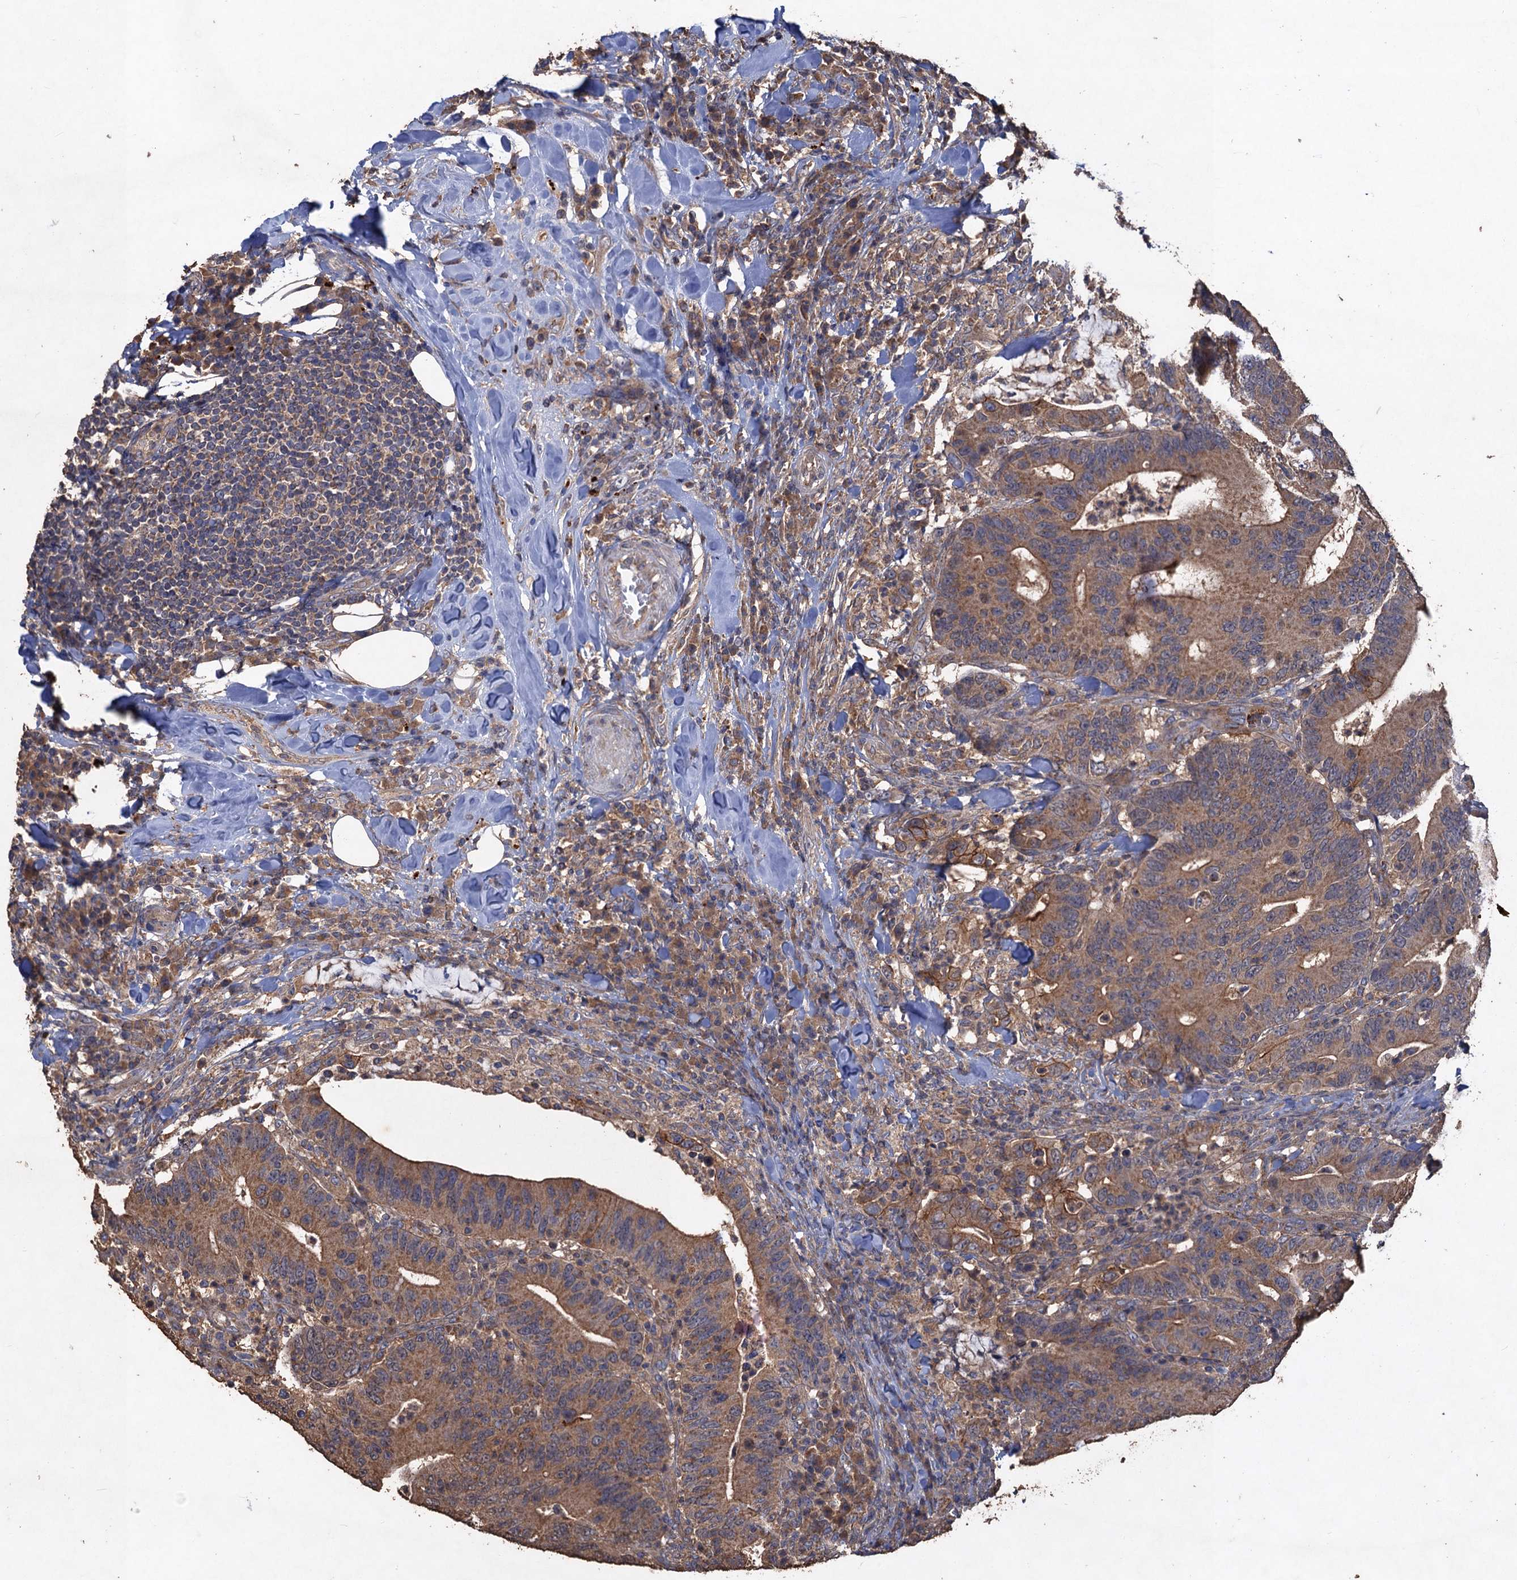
{"staining": {"intensity": "moderate", "quantity": ">75%", "location": "cytoplasmic/membranous"}, "tissue": "colorectal cancer", "cell_type": "Tumor cells", "image_type": "cancer", "snomed": [{"axis": "morphology", "description": "Adenocarcinoma, NOS"}, {"axis": "topography", "description": "Colon"}], "caption": "Immunohistochemical staining of human colorectal adenocarcinoma reveals moderate cytoplasmic/membranous protein staining in about >75% of tumor cells.", "gene": "SCUBE3", "patient": {"sex": "female", "age": 66}}